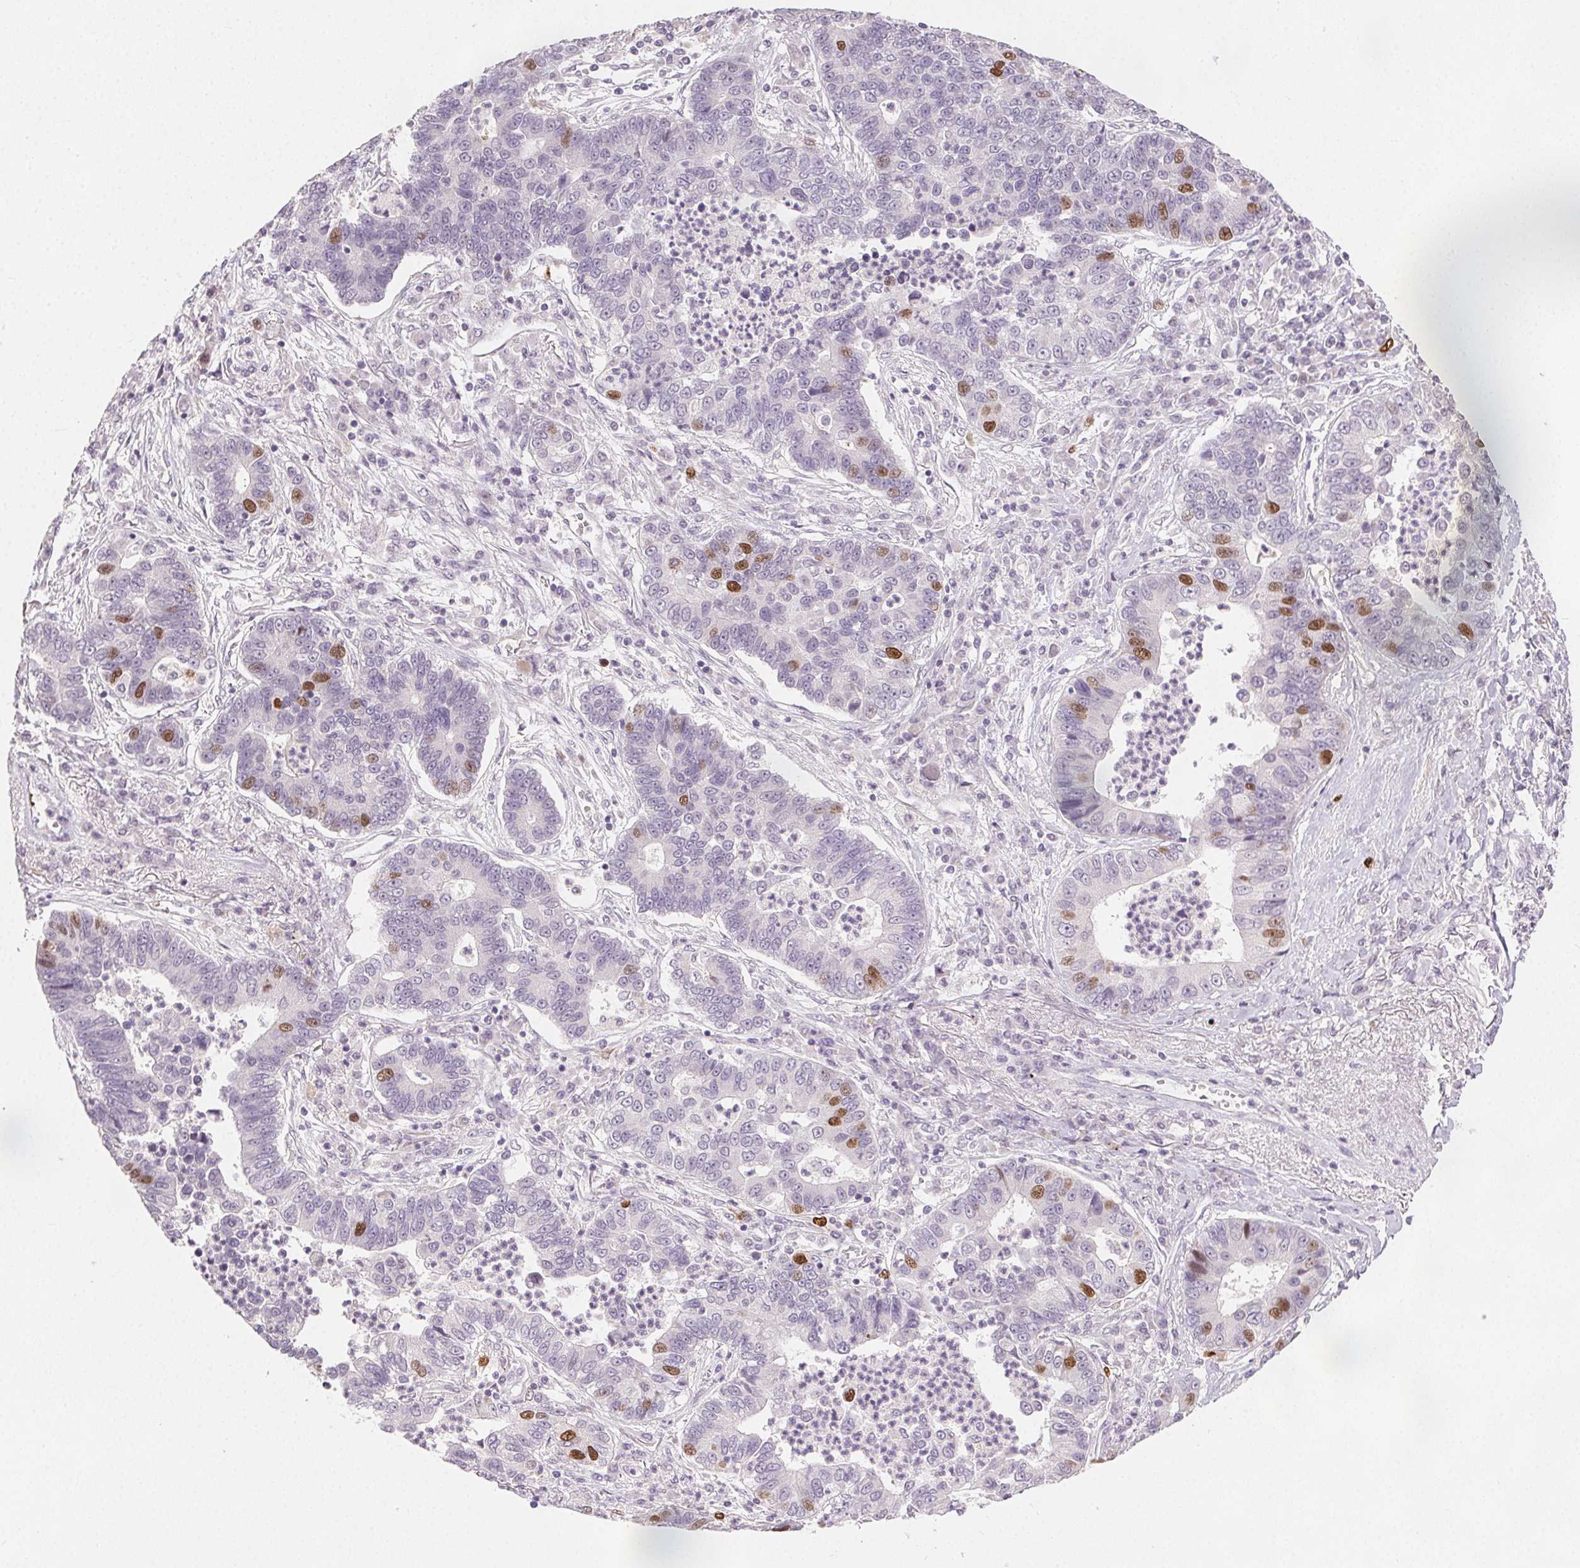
{"staining": {"intensity": "moderate", "quantity": "<25%", "location": "nuclear"}, "tissue": "lung cancer", "cell_type": "Tumor cells", "image_type": "cancer", "snomed": [{"axis": "morphology", "description": "Adenocarcinoma, NOS"}, {"axis": "topography", "description": "Lung"}], "caption": "A low amount of moderate nuclear positivity is appreciated in approximately <25% of tumor cells in lung adenocarcinoma tissue.", "gene": "ANLN", "patient": {"sex": "female", "age": 57}}